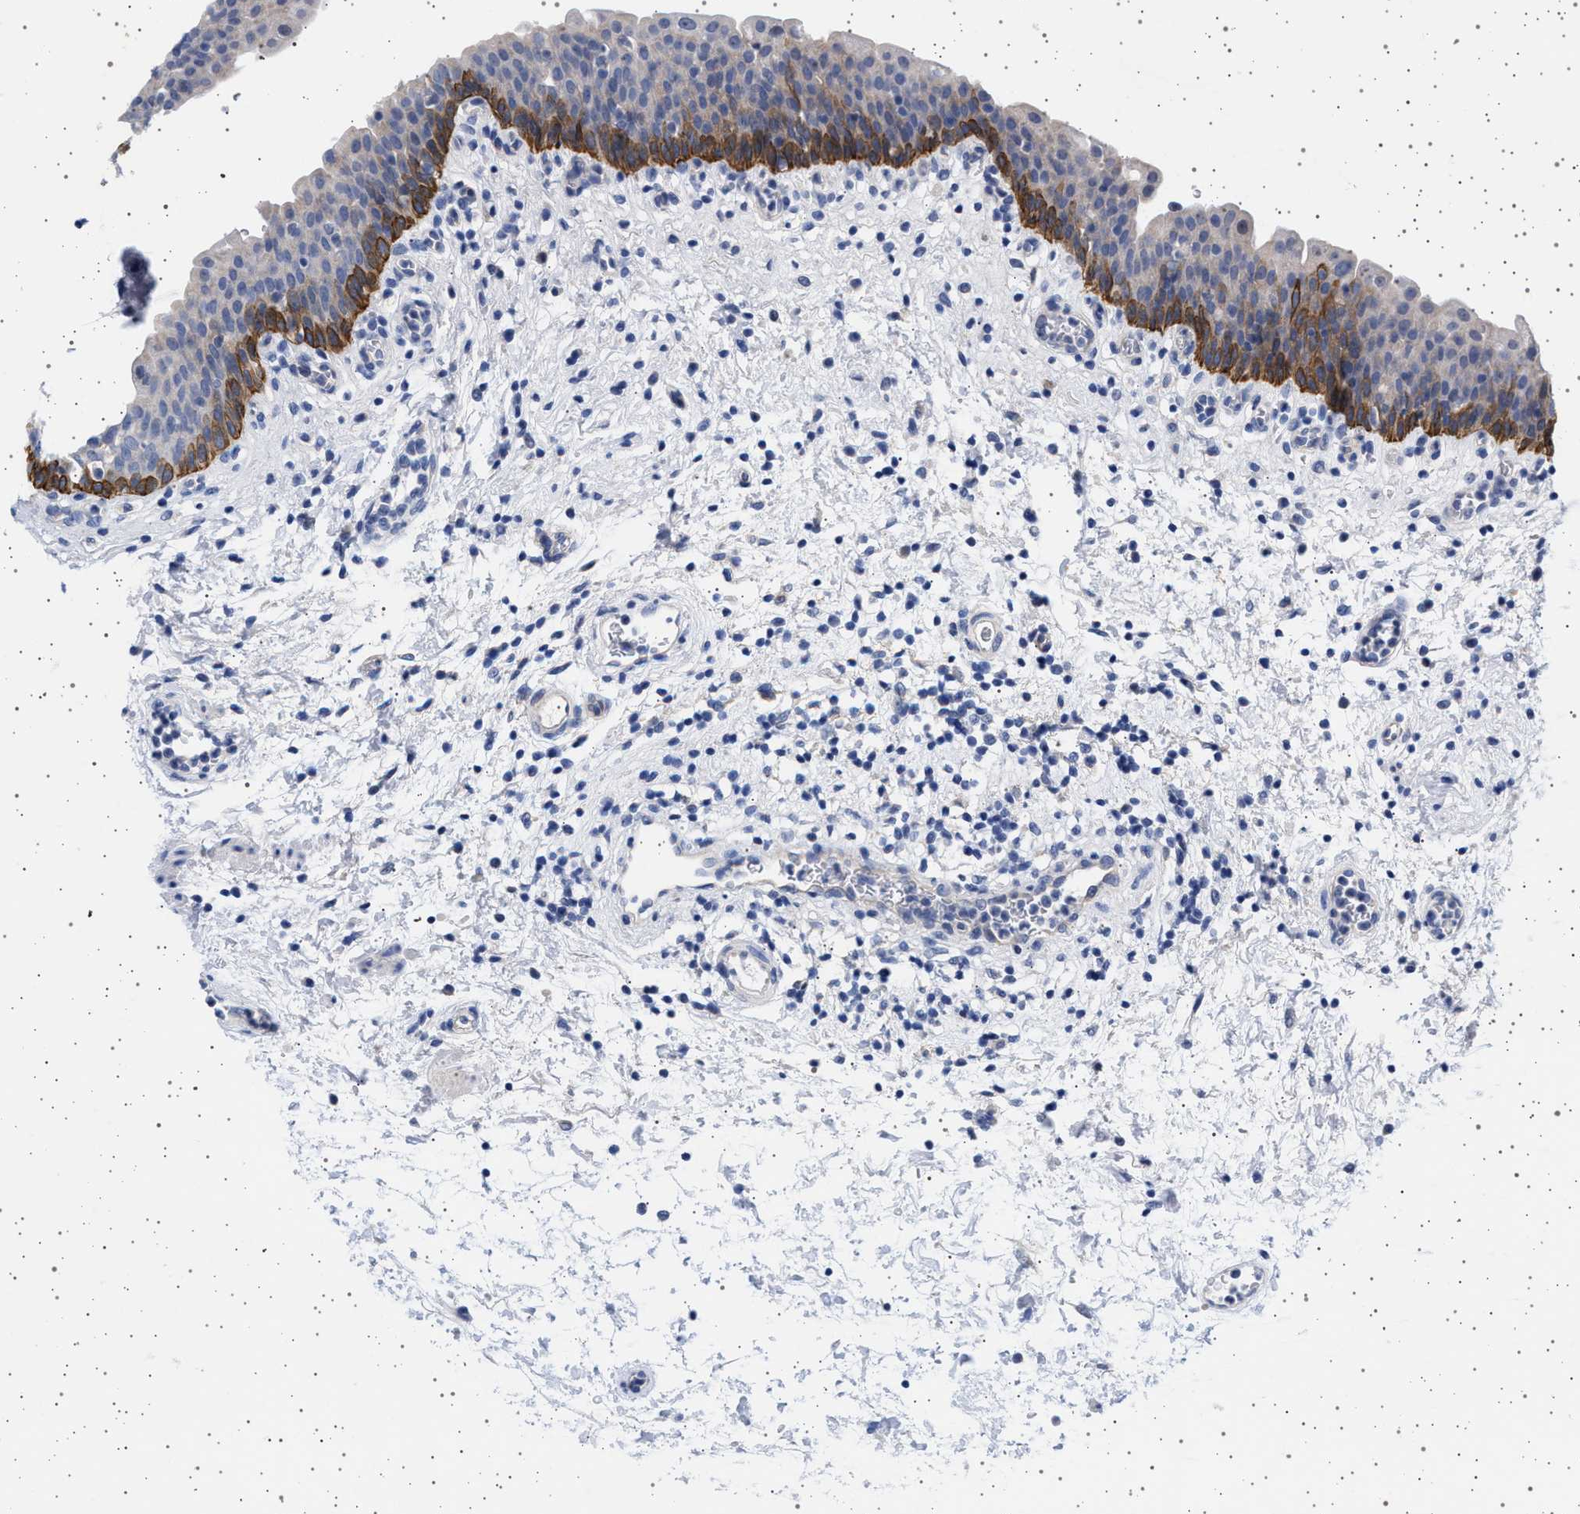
{"staining": {"intensity": "moderate", "quantity": "<25%", "location": "cytoplasmic/membranous"}, "tissue": "urinary bladder", "cell_type": "Urothelial cells", "image_type": "normal", "snomed": [{"axis": "morphology", "description": "Normal tissue, NOS"}, {"axis": "topography", "description": "Urinary bladder"}], "caption": "Human urinary bladder stained with a brown dye reveals moderate cytoplasmic/membranous positive staining in about <25% of urothelial cells.", "gene": "TRMT10B", "patient": {"sex": "male", "age": 37}}